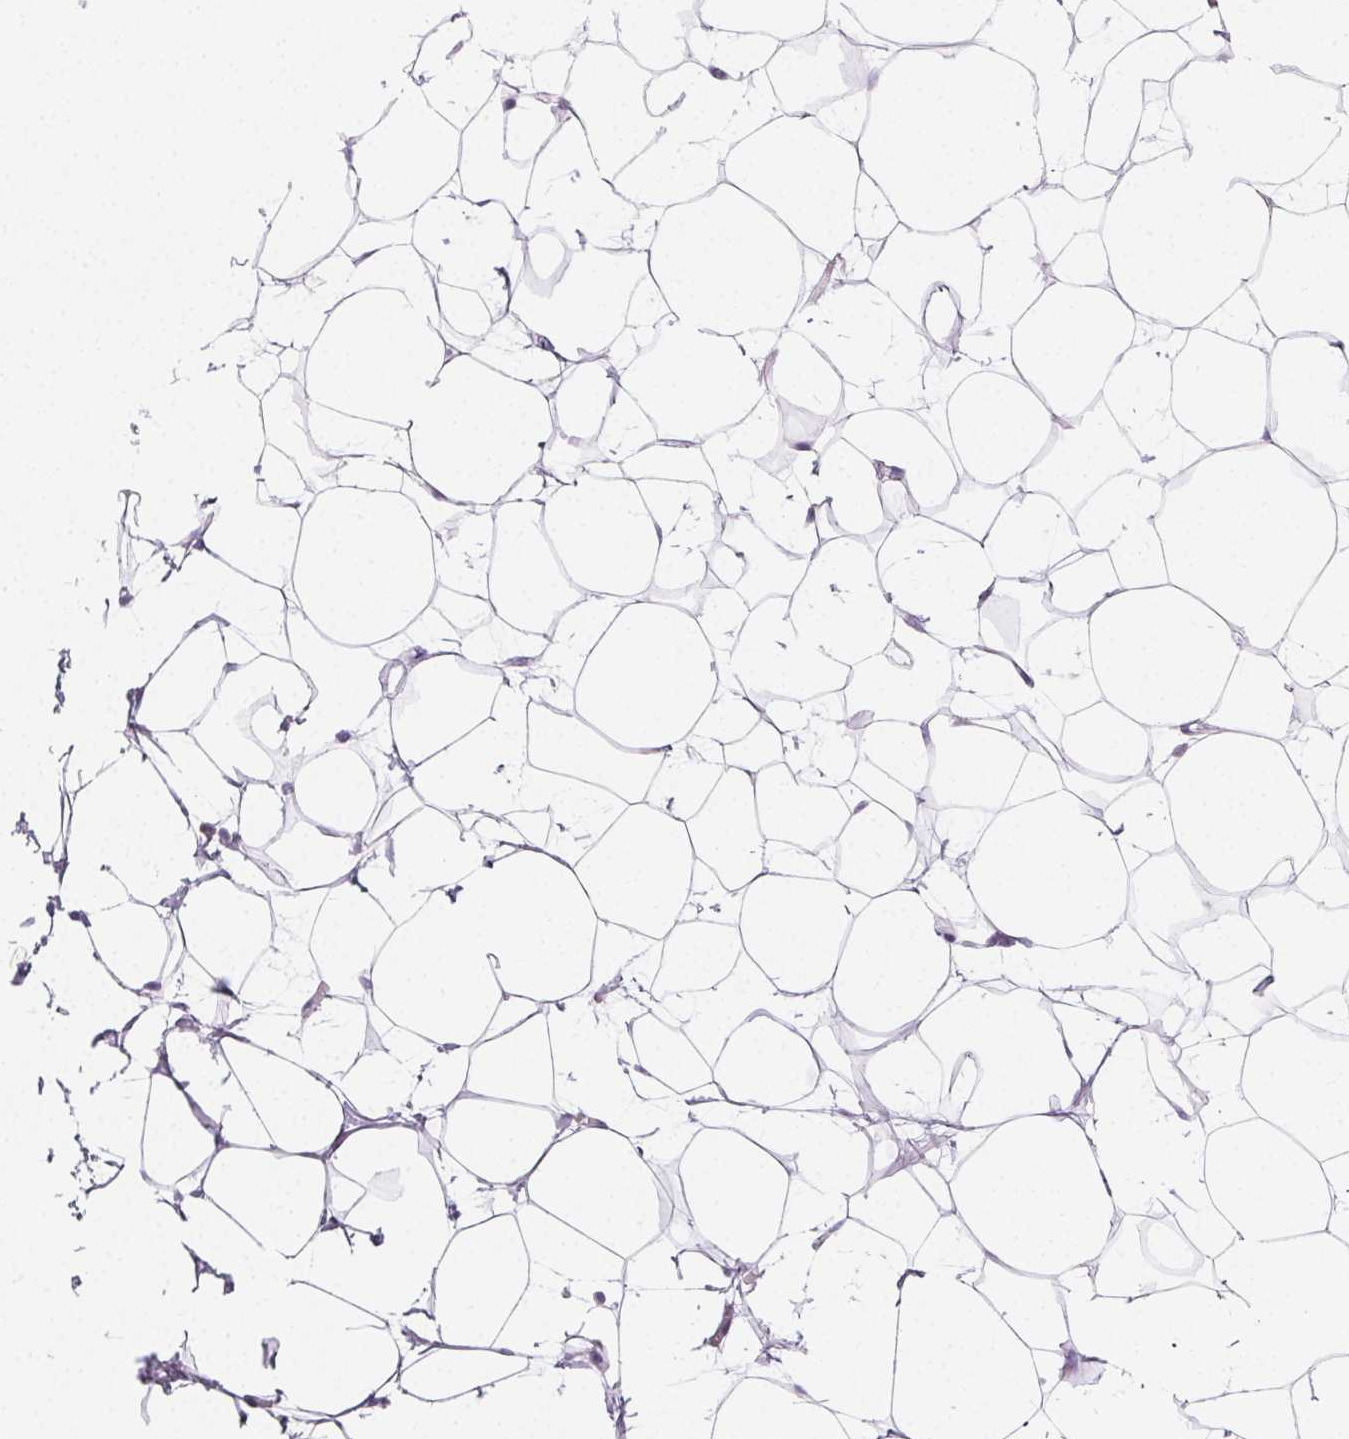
{"staining": {"intensity": "negative", "quantity": "none", "location": "none"}, "tissue": "breast", "cell_type": "Adipocytes", "image_type": "normal", "snomed": [{"axis": "morphology", "description": "Normal tissue, NOS"}, {"axis": "topography", "description": "Breast"}], "caption": "Immunohistochemistry photomicrograph of benign breast: human breast stained with DAB (3,3'-diaminobenzidine) exhibits no significant protein expression in adipocytes.", "gene": "IL17C", "patient": {"sex": "female", "age": 27}}